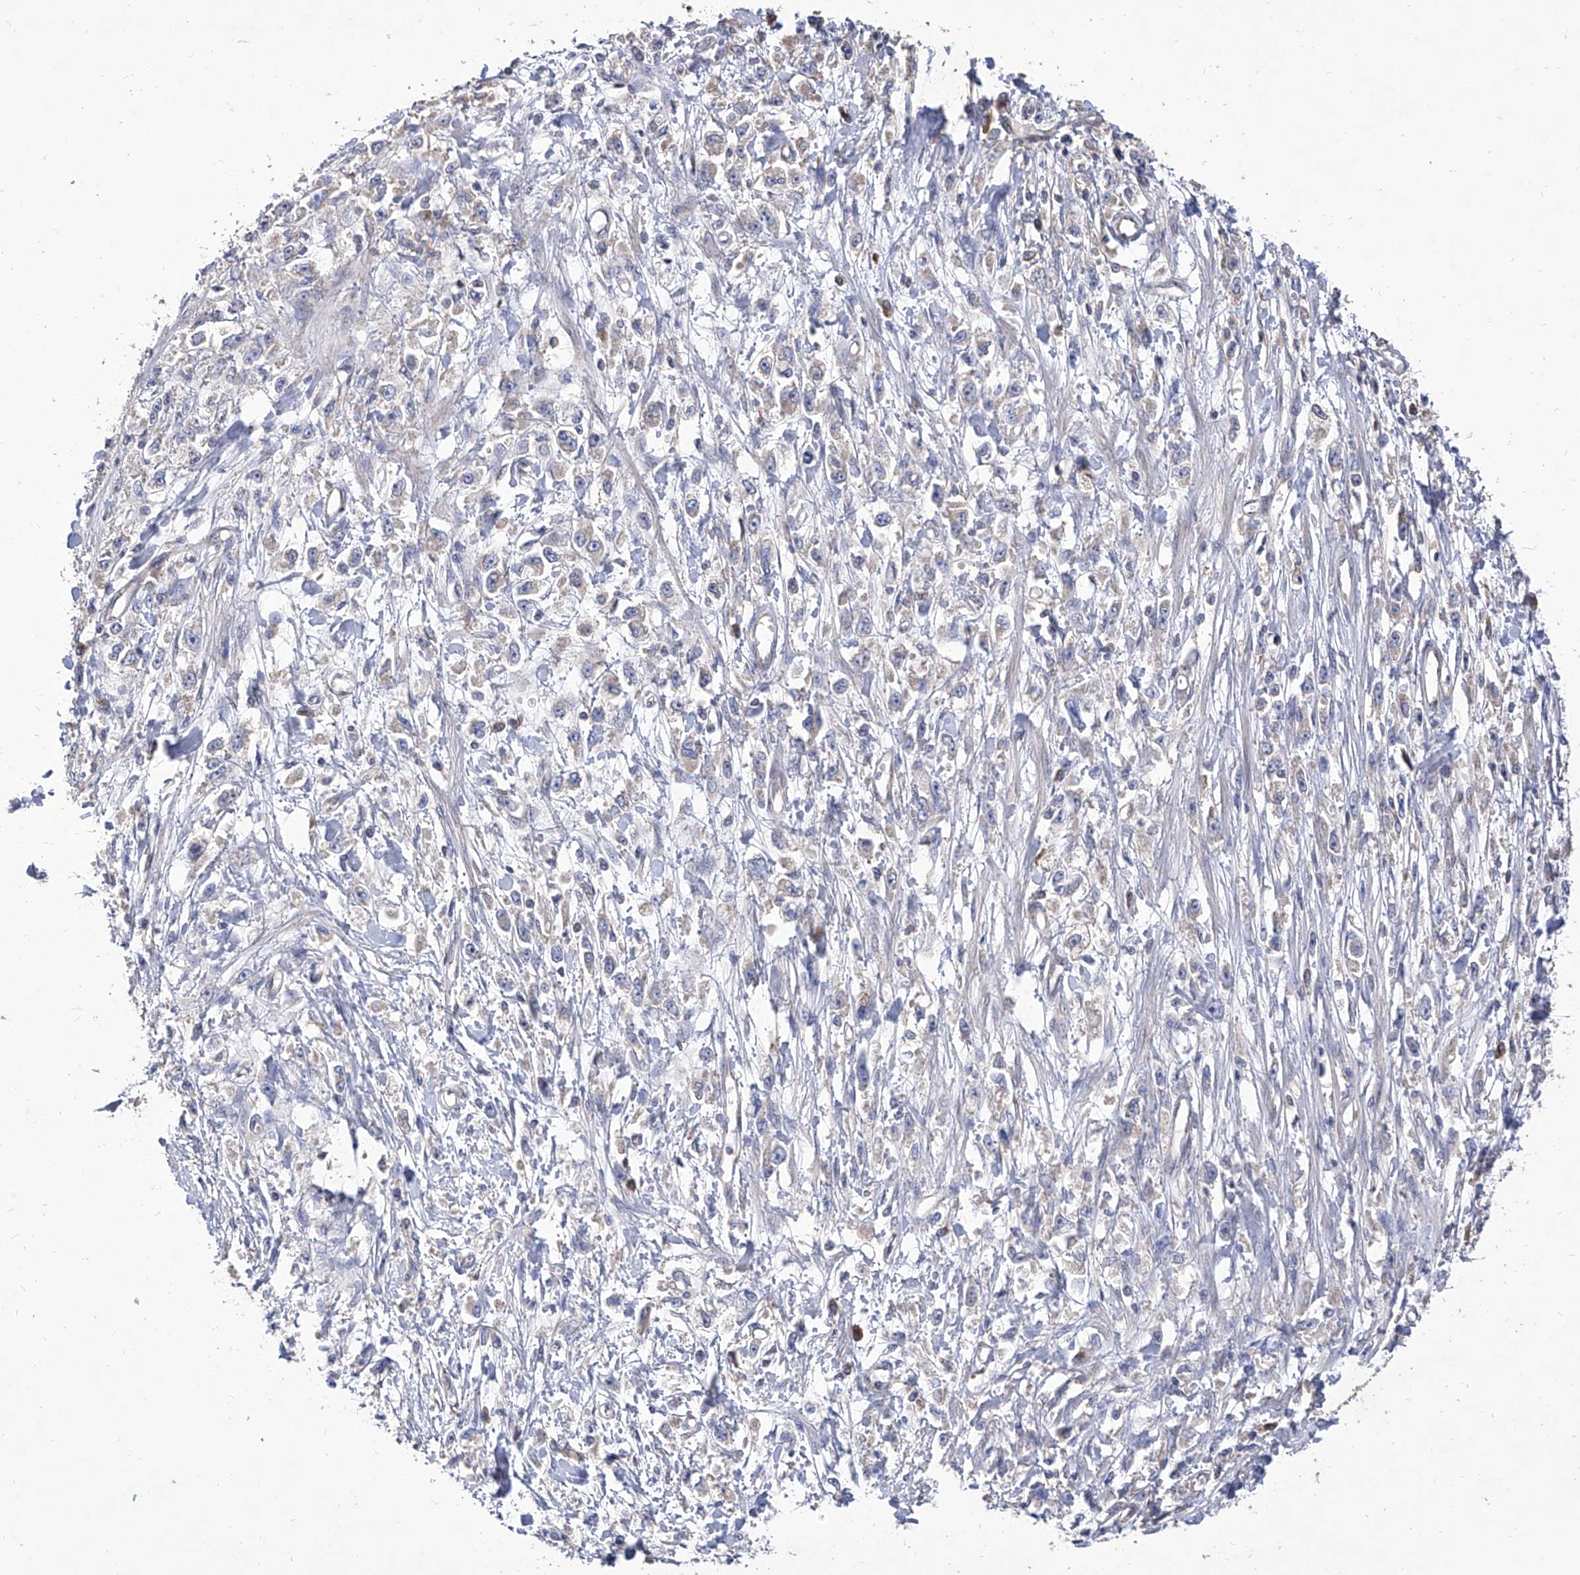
{"staining": {"intensity": "negative", "quantity": "none", "location": "none"}, "tissue": "stomach cancer", "cell_type": "Tumor cells", "image_type": "cancer", "snomed": [{"axis": "morphology", "description": "Adenocarcinoma, NOS"}, {"axis": "topography", "description": "Stomach"}], "caption": "Immunohistochemistry (IHC) photomicrograph of adenocarcinoma (stomach) stained for a protein (brown), which demonstrates no expression in tumor cells.", "gene": "TJAP1", "patient": {"sex": "female", "age": 59}}